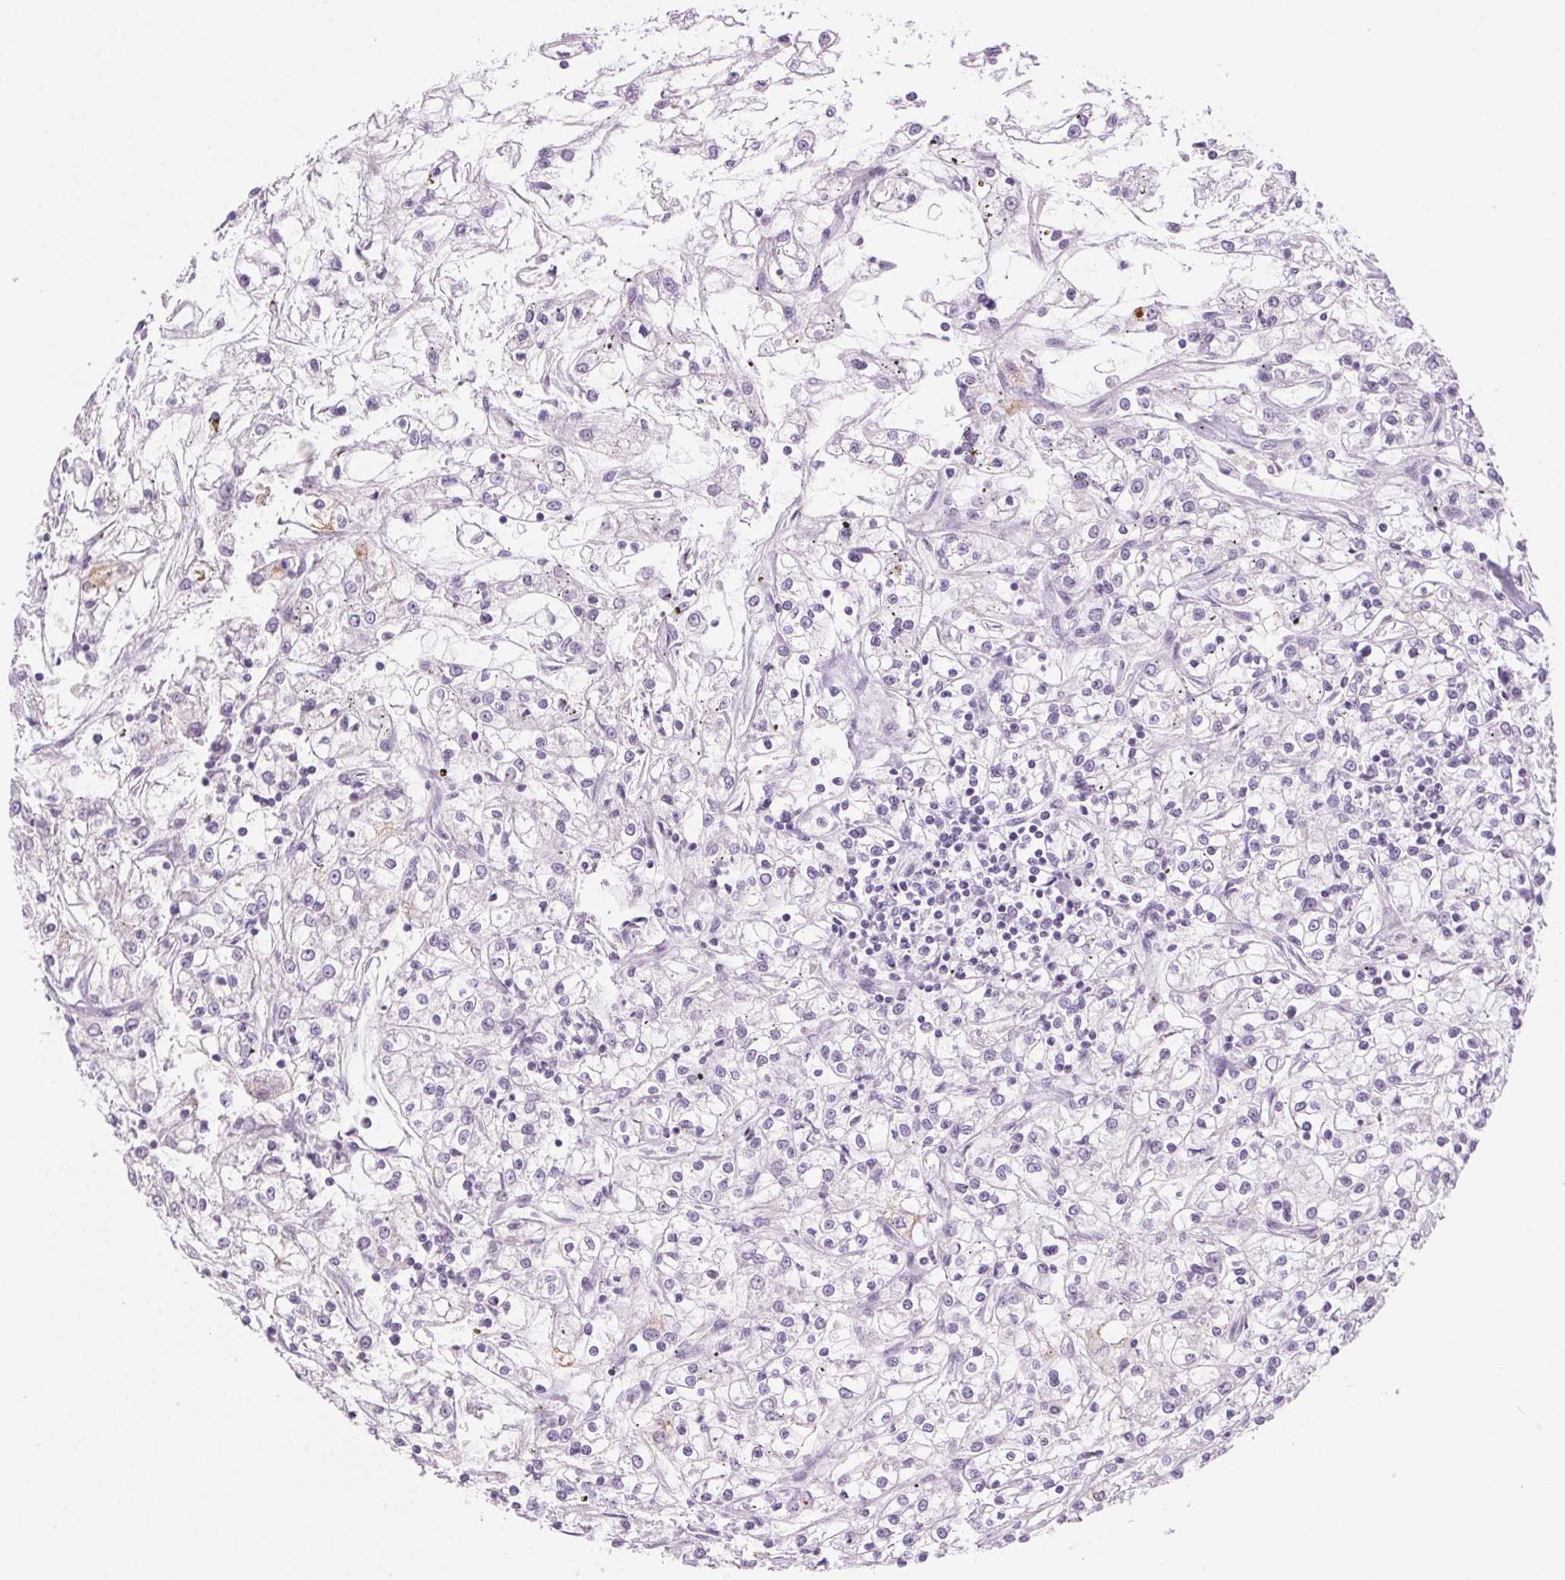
{"staining": {"intensity": "negative", "quantity": "none", "location": "none"}, "tissue": "renal cancer", "cell_type": "Tumor cells", "image_type": "cancer", "snomed": [{"axis": "morphology", "description": "Adenocarcinoma, NOS"}, {"axis": "topography", "description": "Kidney"}], "caption": "Immunohistochemistry (IHC) of human renal cancer (adenocarcinoma) demonstrates no positivity in tumor cells.", "gene": "SLC6A19", "patient": {"sex": "female", "age": 59}}